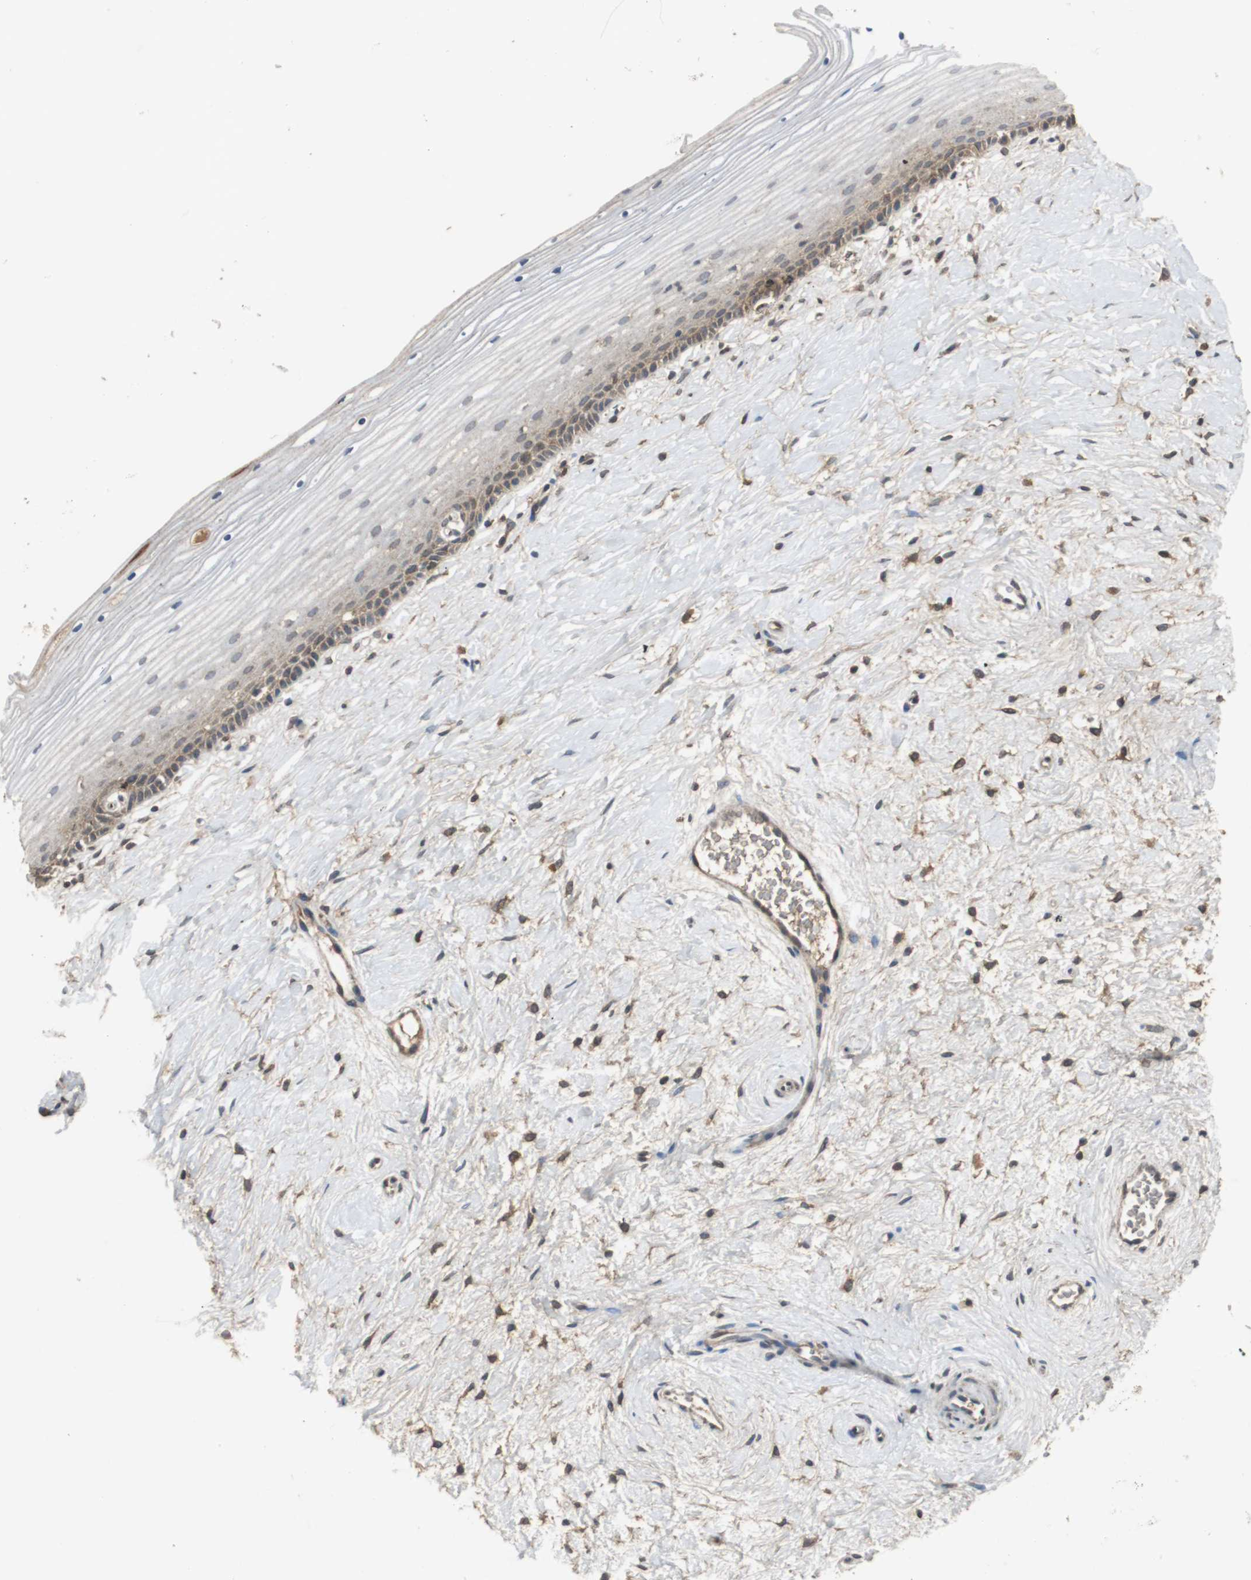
{"staining": {"intensity": "strong", "quantity": ">75%", "location": "cytoplasmic/membranous"}, "tissue": "cervix", "cell_type": "Glandular cells", "image_type": "normal", "snomed": [{"axis": "morphology", "description": "Normal tissue, NOS"}, {"axis": "topography", "description": "Cervix"}], "caption": "Immunohistochemical staining of unremarkable cervix demonstrates strong cytoplasmic/membranous protein positivity in approximately >75% of glandular cells. Nuclei are stained in blue.", "gene": "VBP1", "patient": {"sex": "female", "age": 39}}